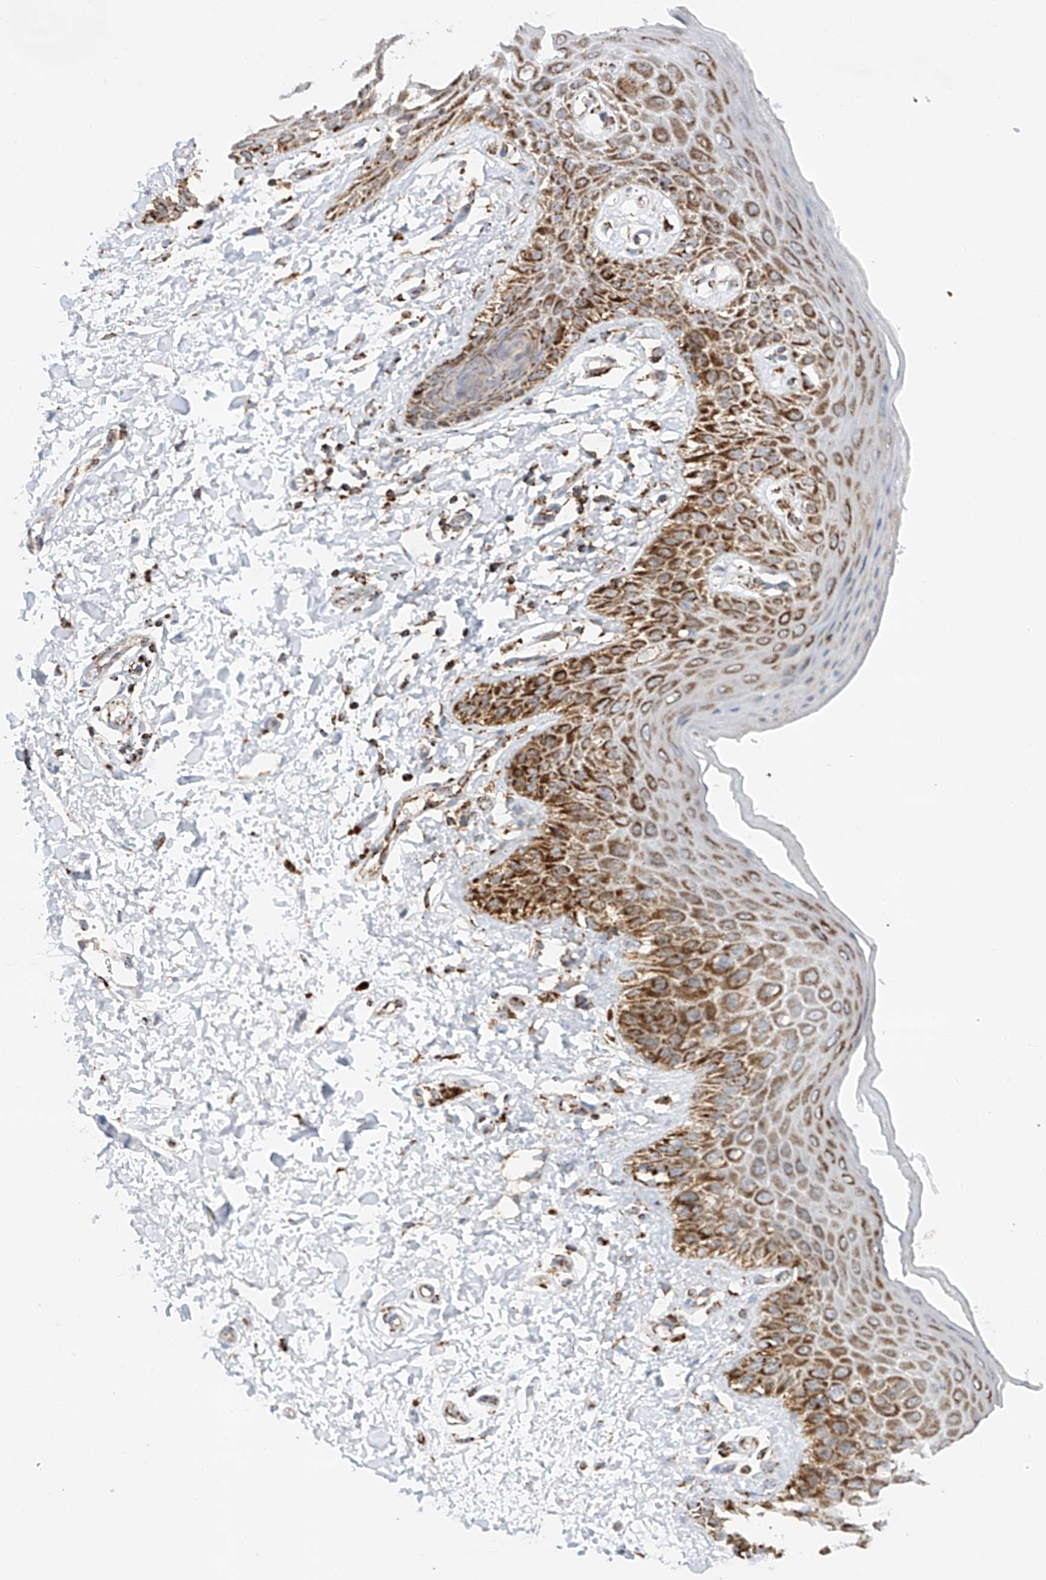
{"staining": {"intensity": "strong", "quantity": ">75%", "location": "cytoplasmic/membranous"}, "tissue": "skin", "cell_type": "Epidermal cells", "image_type": "normal", "snomed": [{"axis": "morphology", "description": "Normal tissue, NOS"}, {"axis": "topography", "description": "Anal"}], "caption": "Brown immunohistochemical staining in benign human skin reveals strong cytoplasmic/membranous positivity in approximately >75% of epidermal cells.", "gene": "TTC27", "patient": {"sex": "male", "age": 44}}